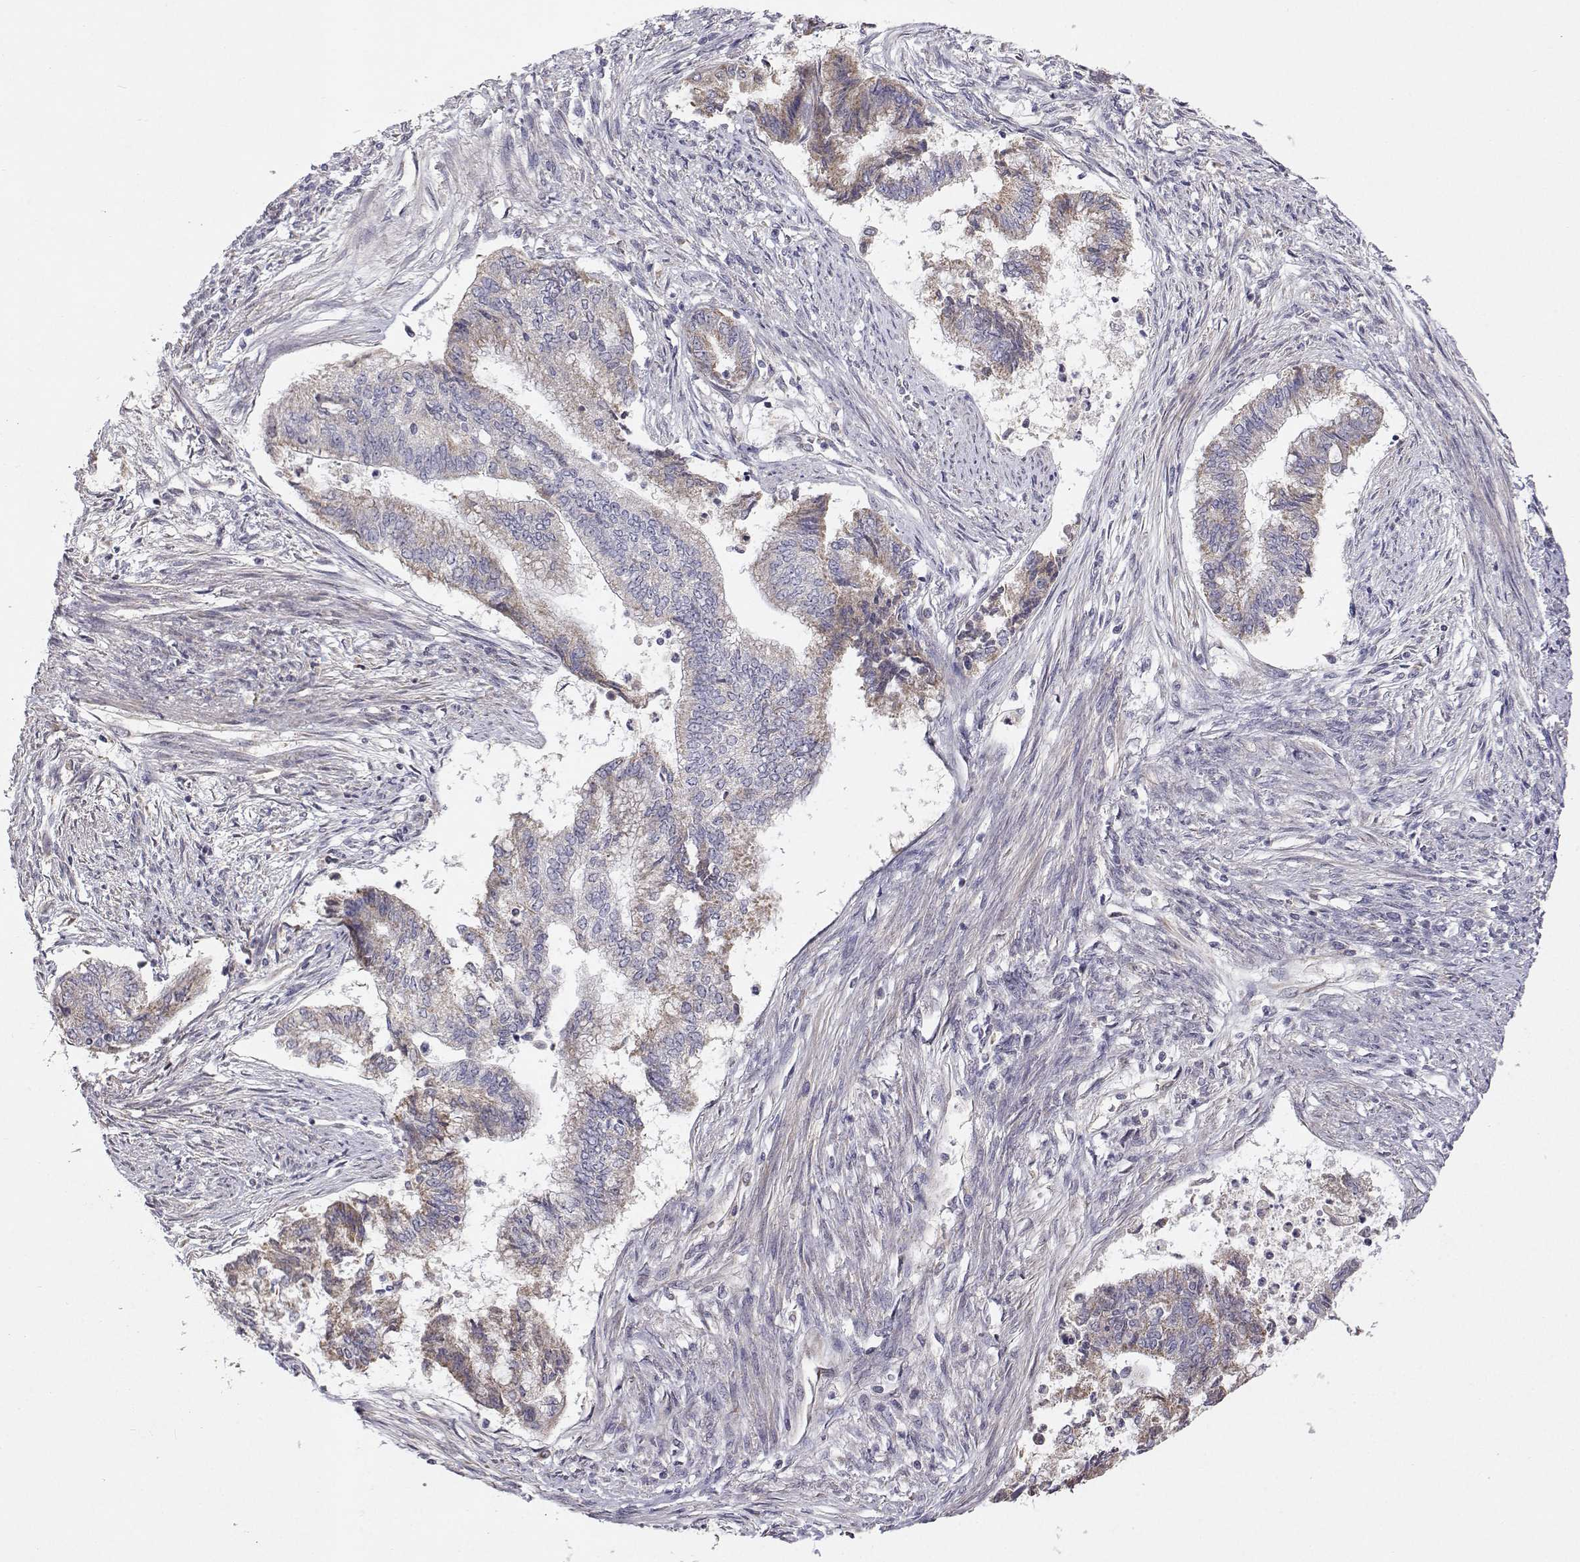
{"staining": {"intensity": "weak", "quantity": "<25%", "location": "cytoplasmic/membranous"}, "tissue": "endometrial cancer", "cell_type": "Tumor cells", "image_type": "cancer", "snomed": [{"axis": "morphology", "description": "Adenocarcinoma, NOS"}, {"axis": "topography", "description": "Endometrium"}], "caption": "A high-resolution photomicrograph shows immunohistochemistry staining of endometrial adenocarcinoma, which shows no significant positivity in tumor cells. The staining was performed using DAB (3,3'-diaminobenzidine) to visualize the protein expression in brown, while the nuclei were stained in blue with hematoxylin (Magnification: 20x).", "gene": "MRPL3", "patient": {"sex": "female", "age": 65}}